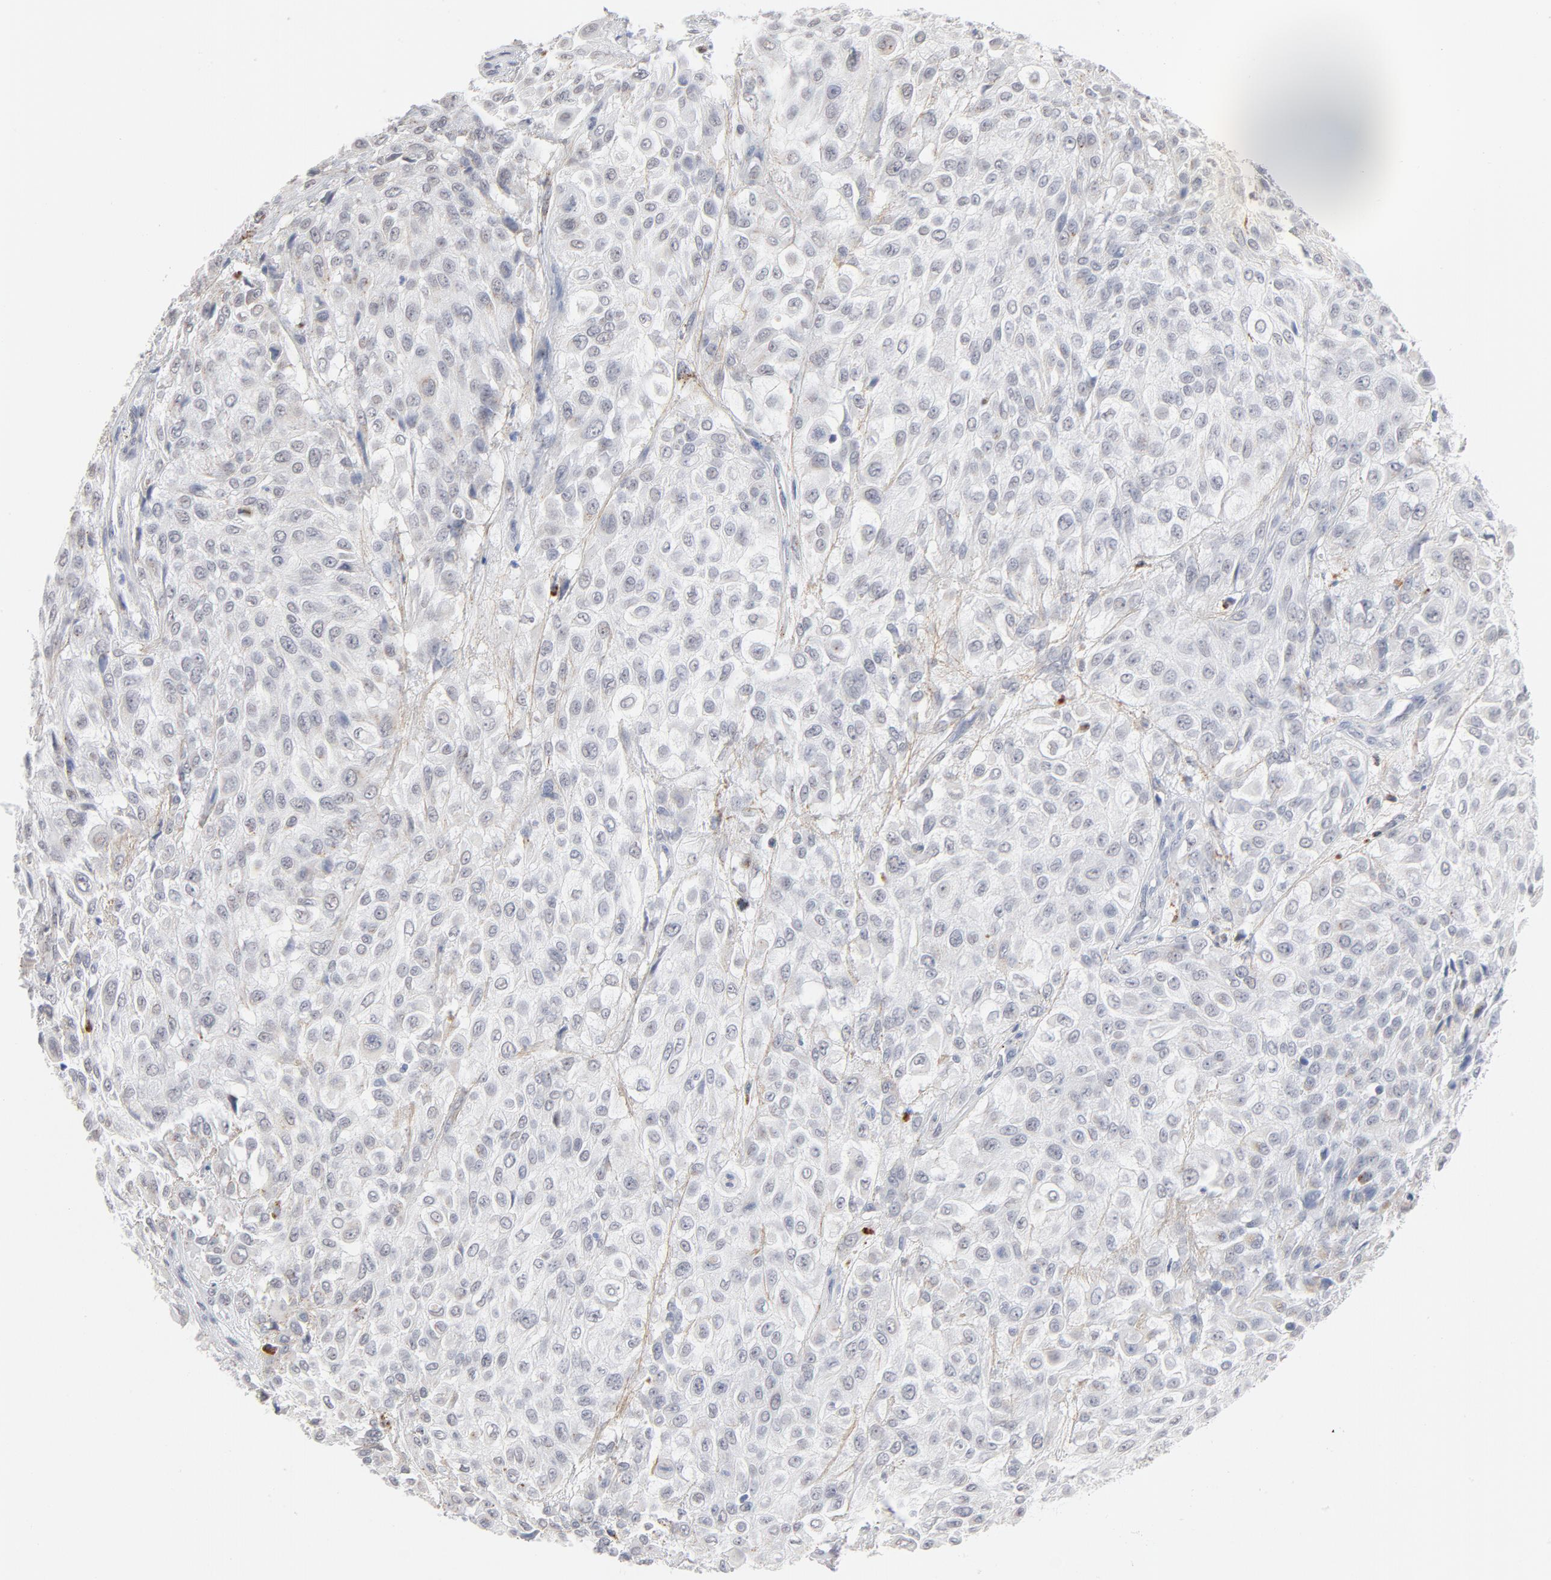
{"staining": {"intensity": "negative", "quantity": "none", "location": "none"}, "tissue": "urothelial cancer", "cell_type": "Tumor cells", "image_type": "cancer", "snomed": [{"axis": "morphology", "description": "Urothelial carcinoma, High grade"}, {"axis": "topography", "description": "Urinary bladder"}], "caption": "Immunohistochemistry micrograph of urothelial cancer stained for a protein (brown), which demonstrates no staining in tumor cells.", "gene": "LTBP2", "patient": {"sex": "male", "age": 57}}